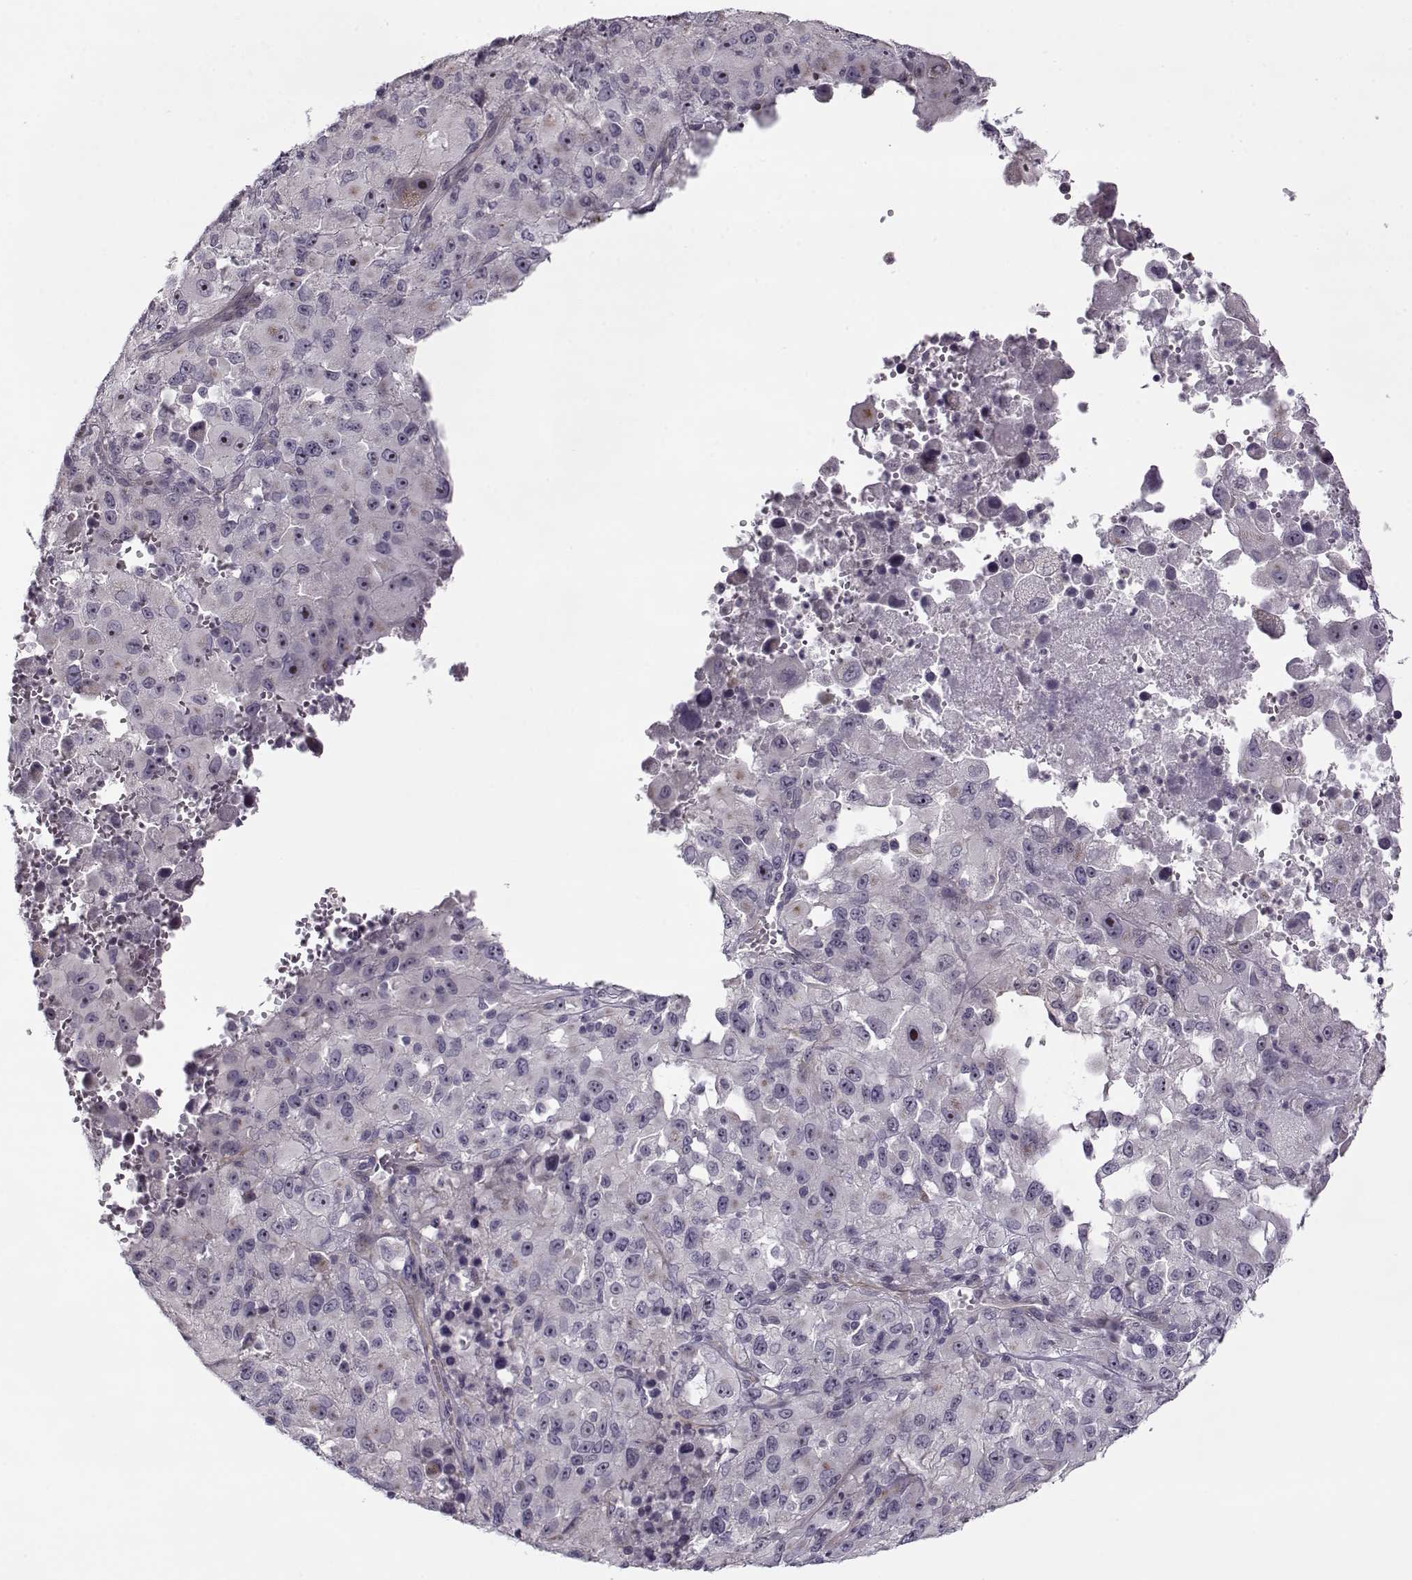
{"staining": {"intensity": "negative", "quantity": "none", "location": "none"}, "tissue": "melanoma", "cell_type": "Tumor cells", "image_type": "cancer", "snomed": [{"axis": "morphology", "description": "Malignant melanoma, Metastatic site"}, {"axis": "topography", "description": "Soft tissue"}], "caption": "Tumor cells are negative for brown protein staining in melanoma. Nuclei are stained in blue.", "gene": "PNMT", "patient": {"sex": "male", "age": 50}}